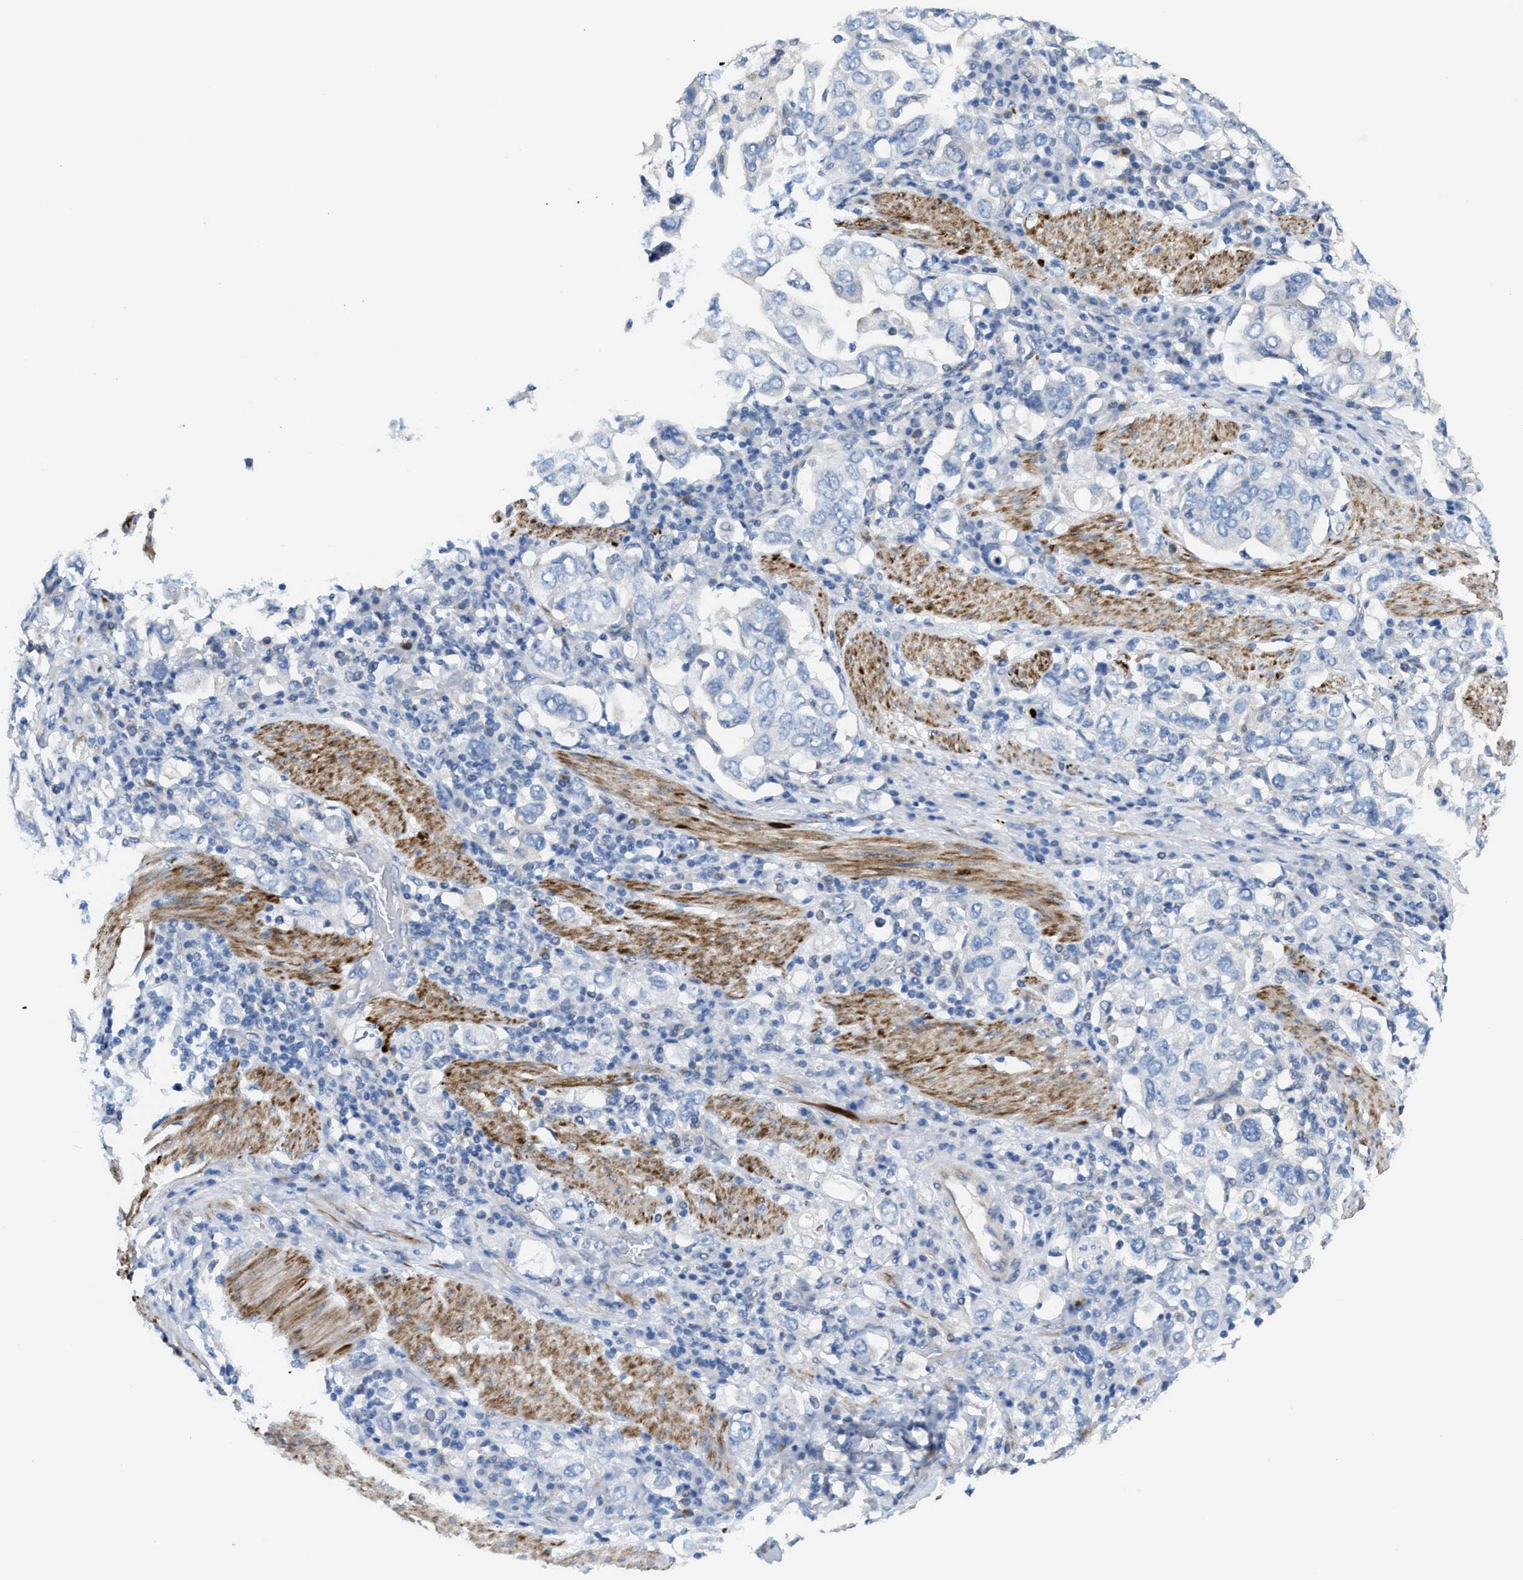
{"staining": {"intensity": "negative", "quantity": "none", "location": "none"}, "tissue": "stomach cancer", "cell_type": "Tumor cells", "image_type": "cancer", "snomed": [{"axis": "morphology", "description": "Adenocarcinoma, NOS"}, {"axis": "topography", "description": "Stomach, upper"}], "caption": "Histopathology image shows no protein expression in tumor cells of stomach cancer (adenocarcinoma) tissue.", "gene": "MPP3", "patient": {"sex": "male", "age": 62}}